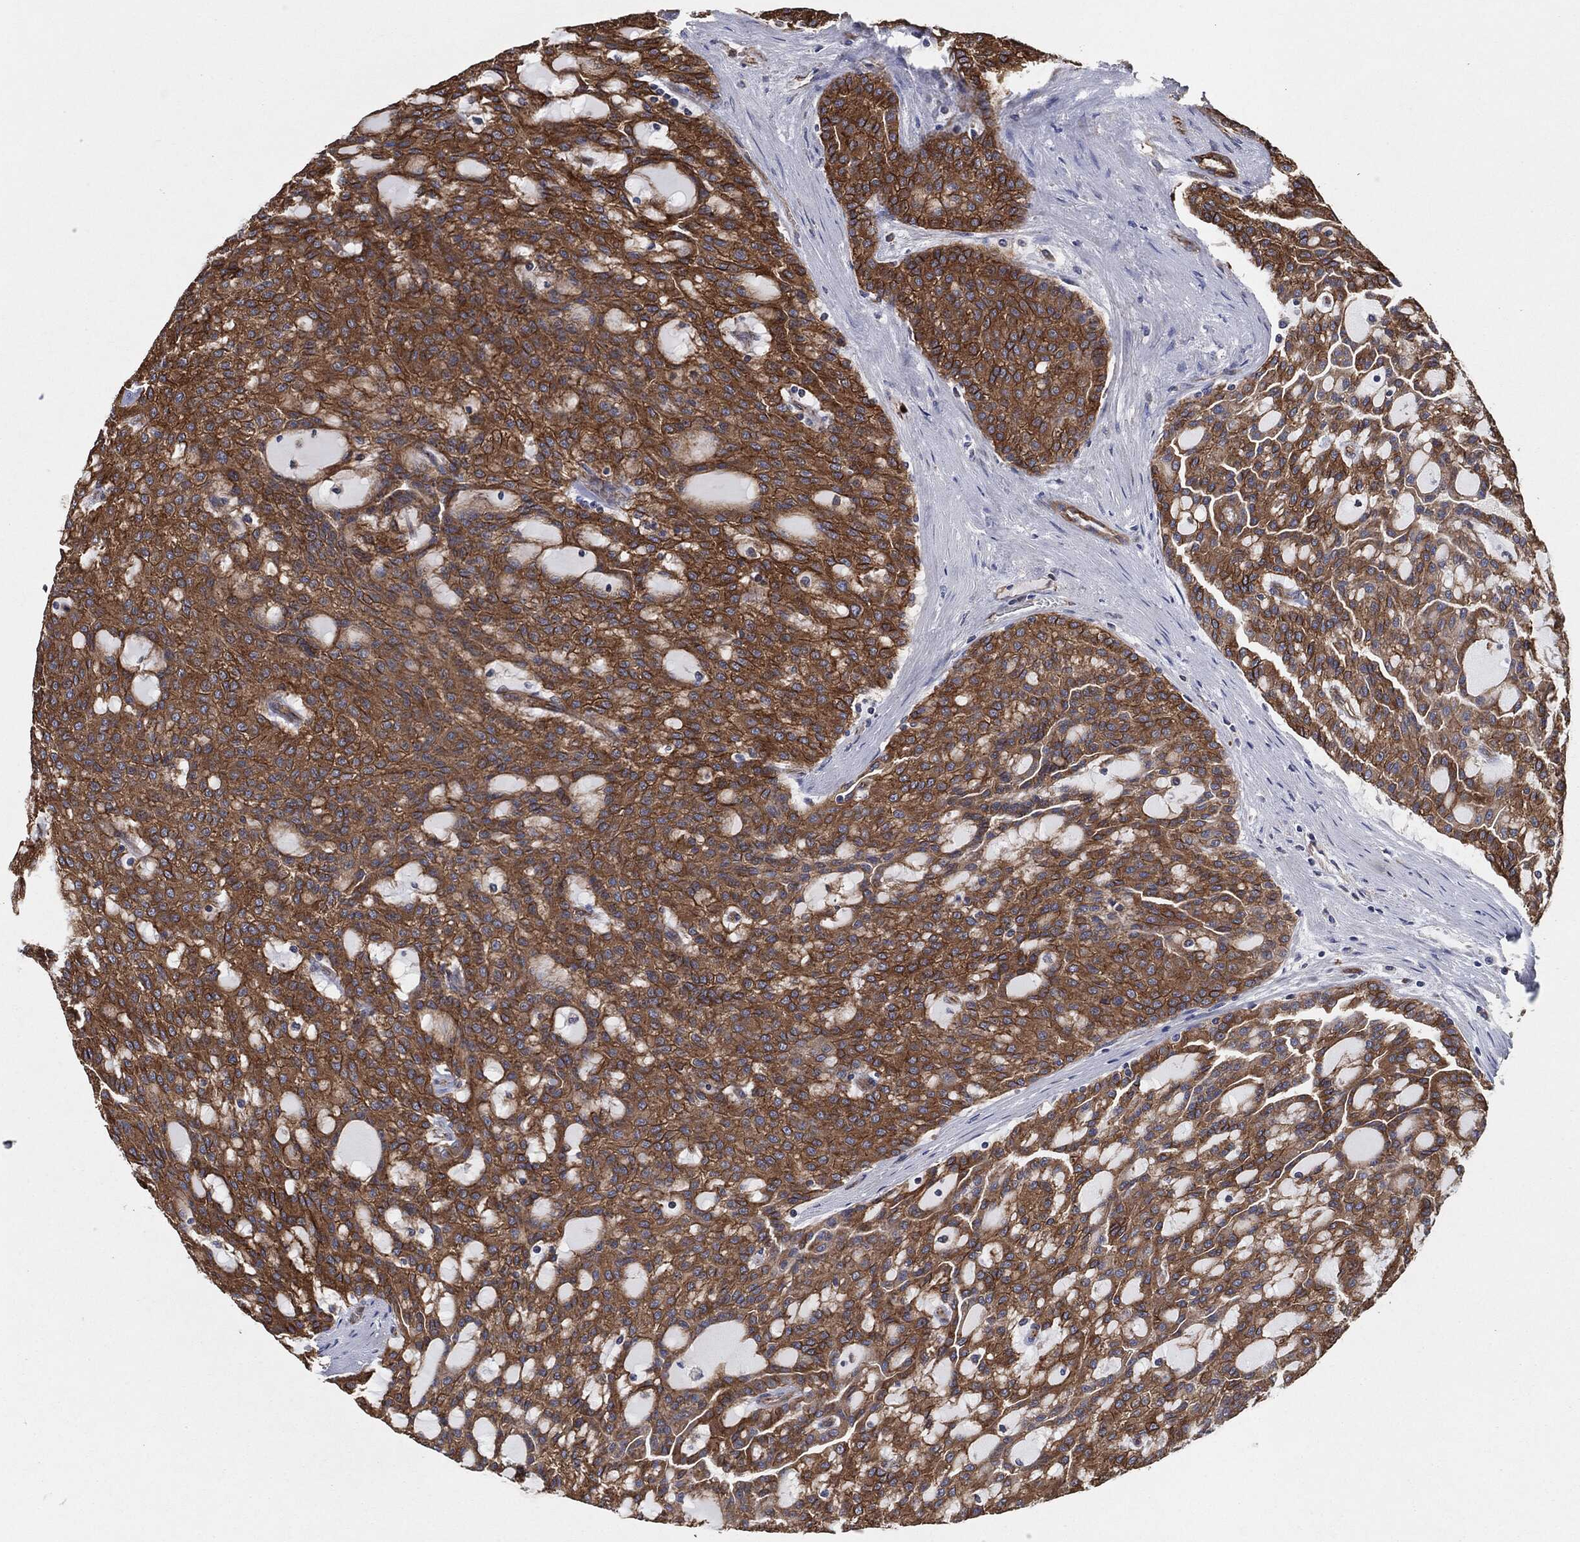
{"staining": {"intensity": "strong", "quantity": ">75%", "location": "cytoplasmic/membranous"}, "tissue": "renal cancer", "cell_type": "Tumor cells", "image_type": "cancer", "snomed": [{"axis": "morphology", "description": "Adenocarcinoma, NOS"}, {"axis": "topography", "description": "Kidney"}], "caption": "The micrograph exhibits immunohistochemical staining of renal cancer. There is strong cytoplasmic/membranous expression is identified in approximately >75% of tumor cells. (Brightfield microscopy of DAB IHC at high magnification).", "gene": "CTNNA1", "patient": {"sex": "male", "age": 63}}